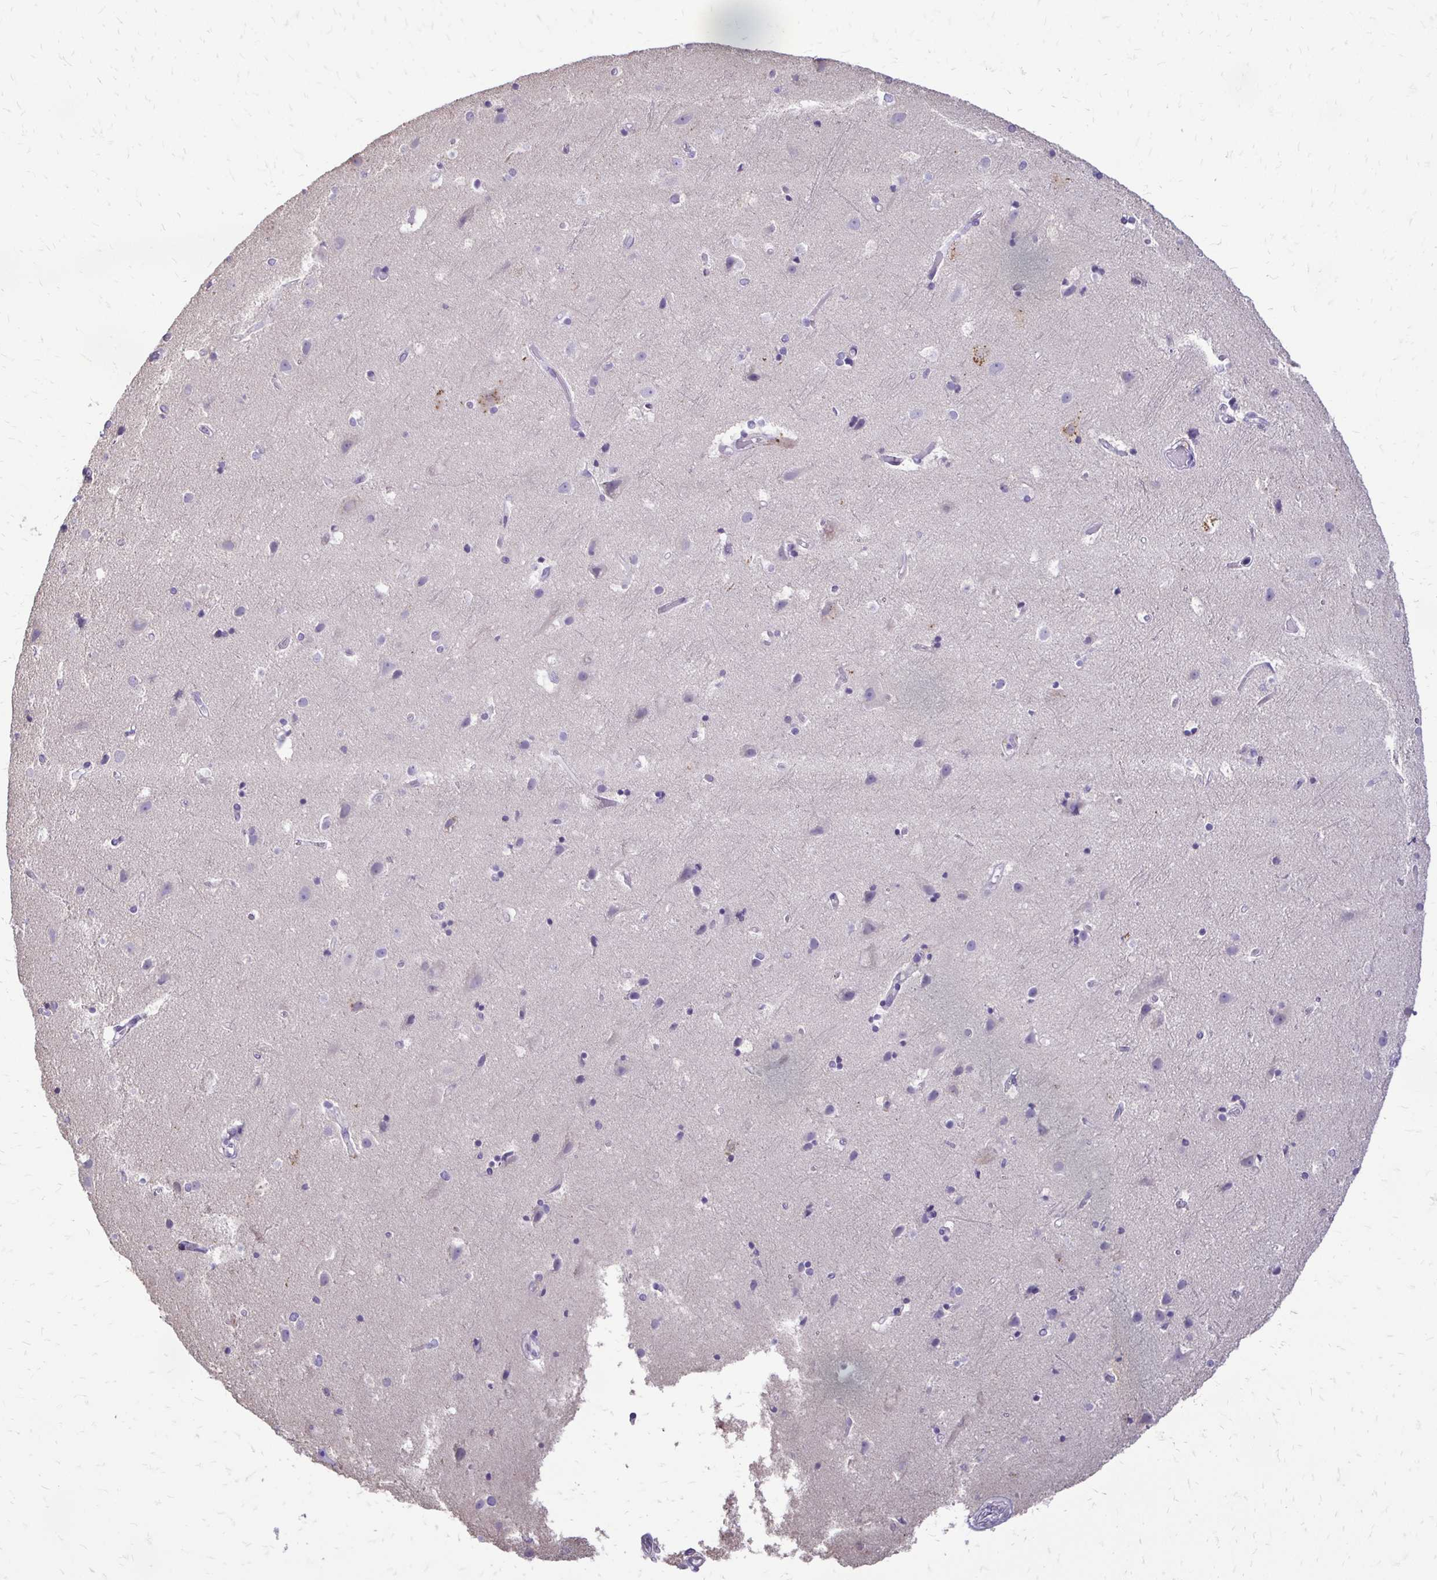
{"staining": {"intensity": "negative", "quantity": "none", "location": "none"}, "tissue": "cerebral cortex", "cell_type": "Endothelial cells", "image_type": "normal", "snomed": [{"axis": "morphology", "description": "Normal tissue, NOS"}, {"axis": "topography", "description": "Cerebral cortex"}], "caption": "Human cerebral cortex stained for a protein using IHC exhibits no staining in endothelial cells.", "gene": "ALPG", "patient": {"sex": "female", "age": 52}}